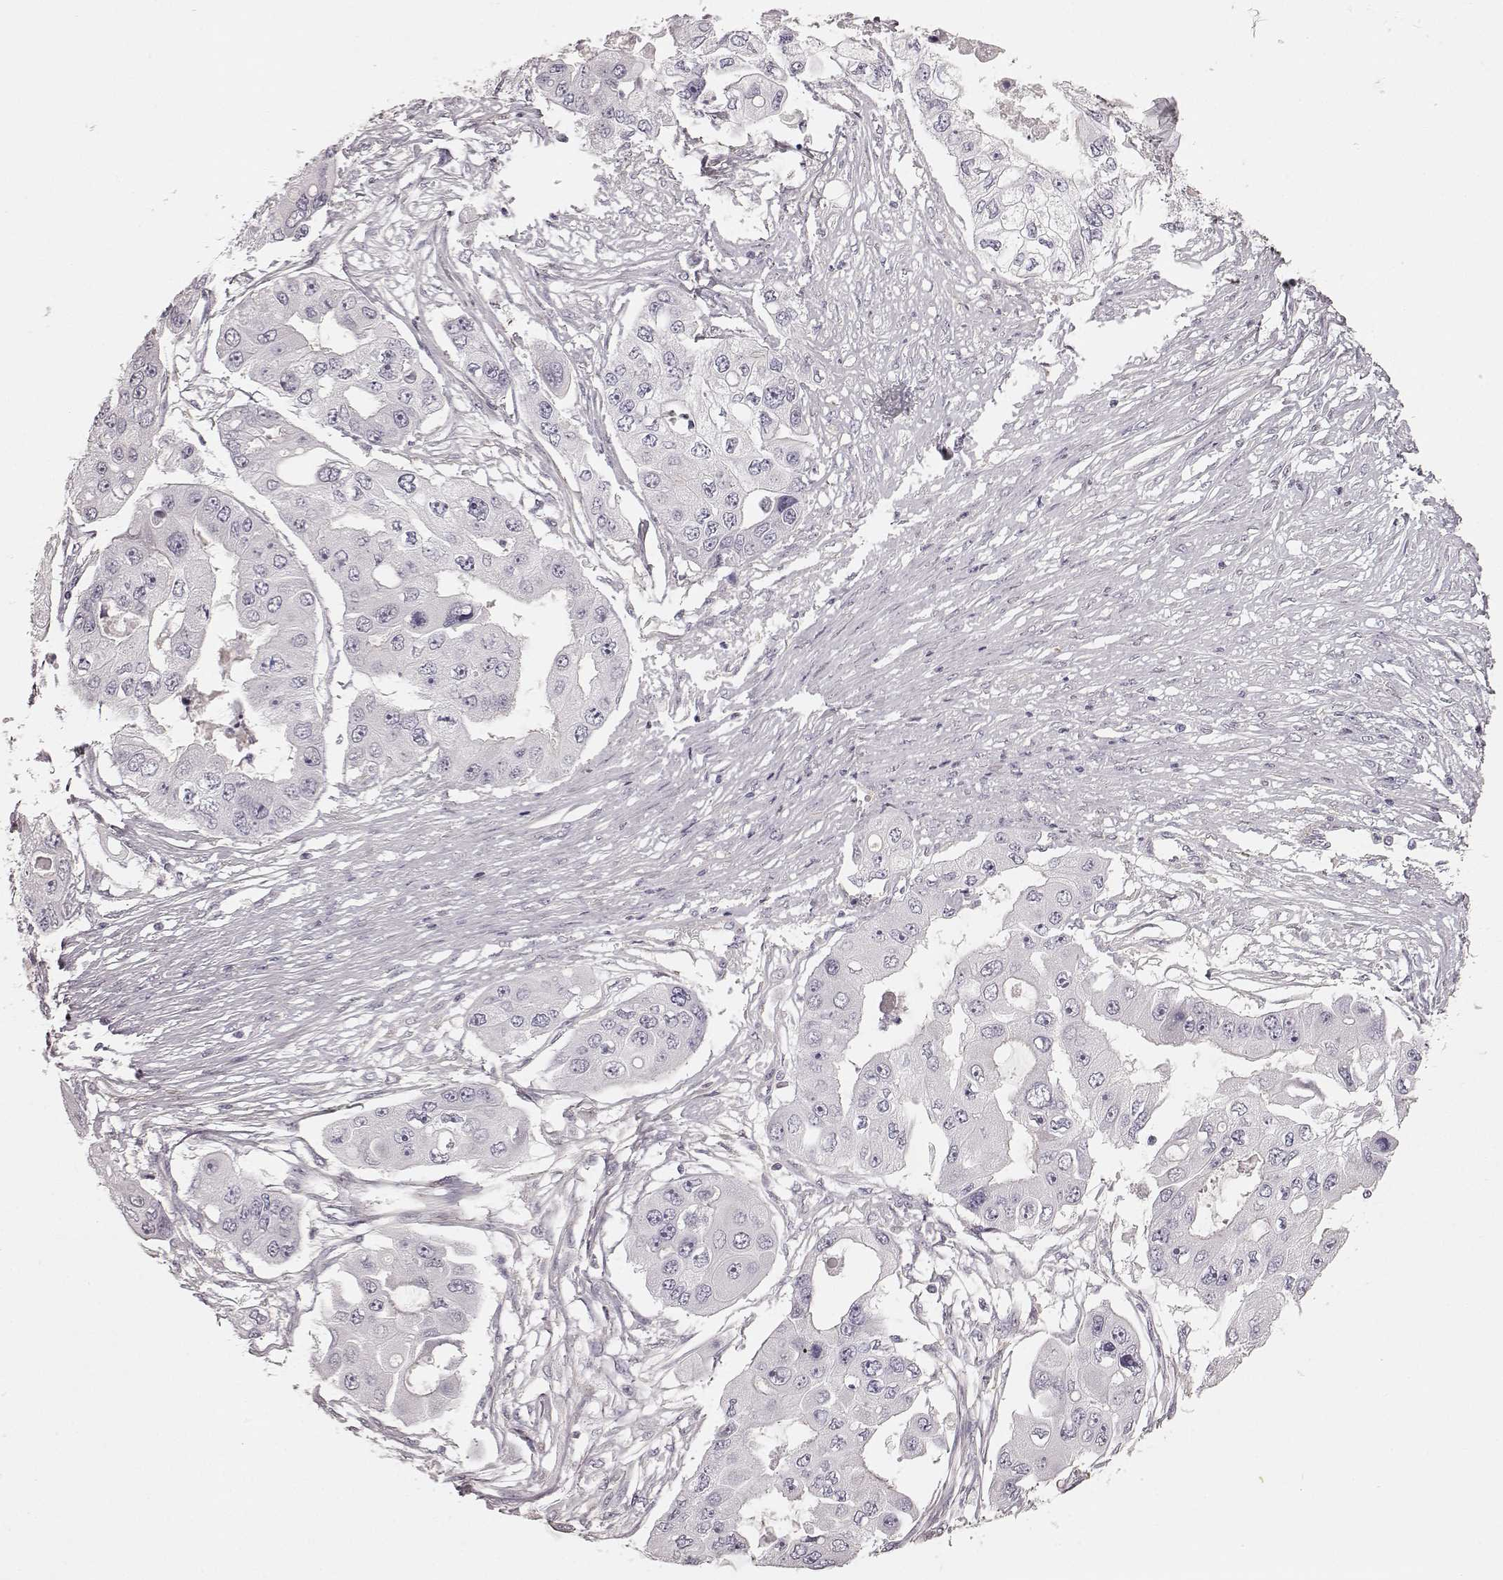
{"staining": {"intensity": "negative", "quantity": "none", "location": "none"}, "tissue": "ovarian cancer", "cell_type": "Tumor cells", "image_type": "cancer", "snomed": [{"axis": "morphology", "description": "Cystadenocarcinoma, serous, NOS"}, {"axis": "topography", "description": "Ovary"}], "caption": "Tumor cells are negative for brown protein staining in ovarian cancer (serous cystadenocarcinoma).", "gene": "PRLHR", "patient": {"sex": "female", "age": 56}}